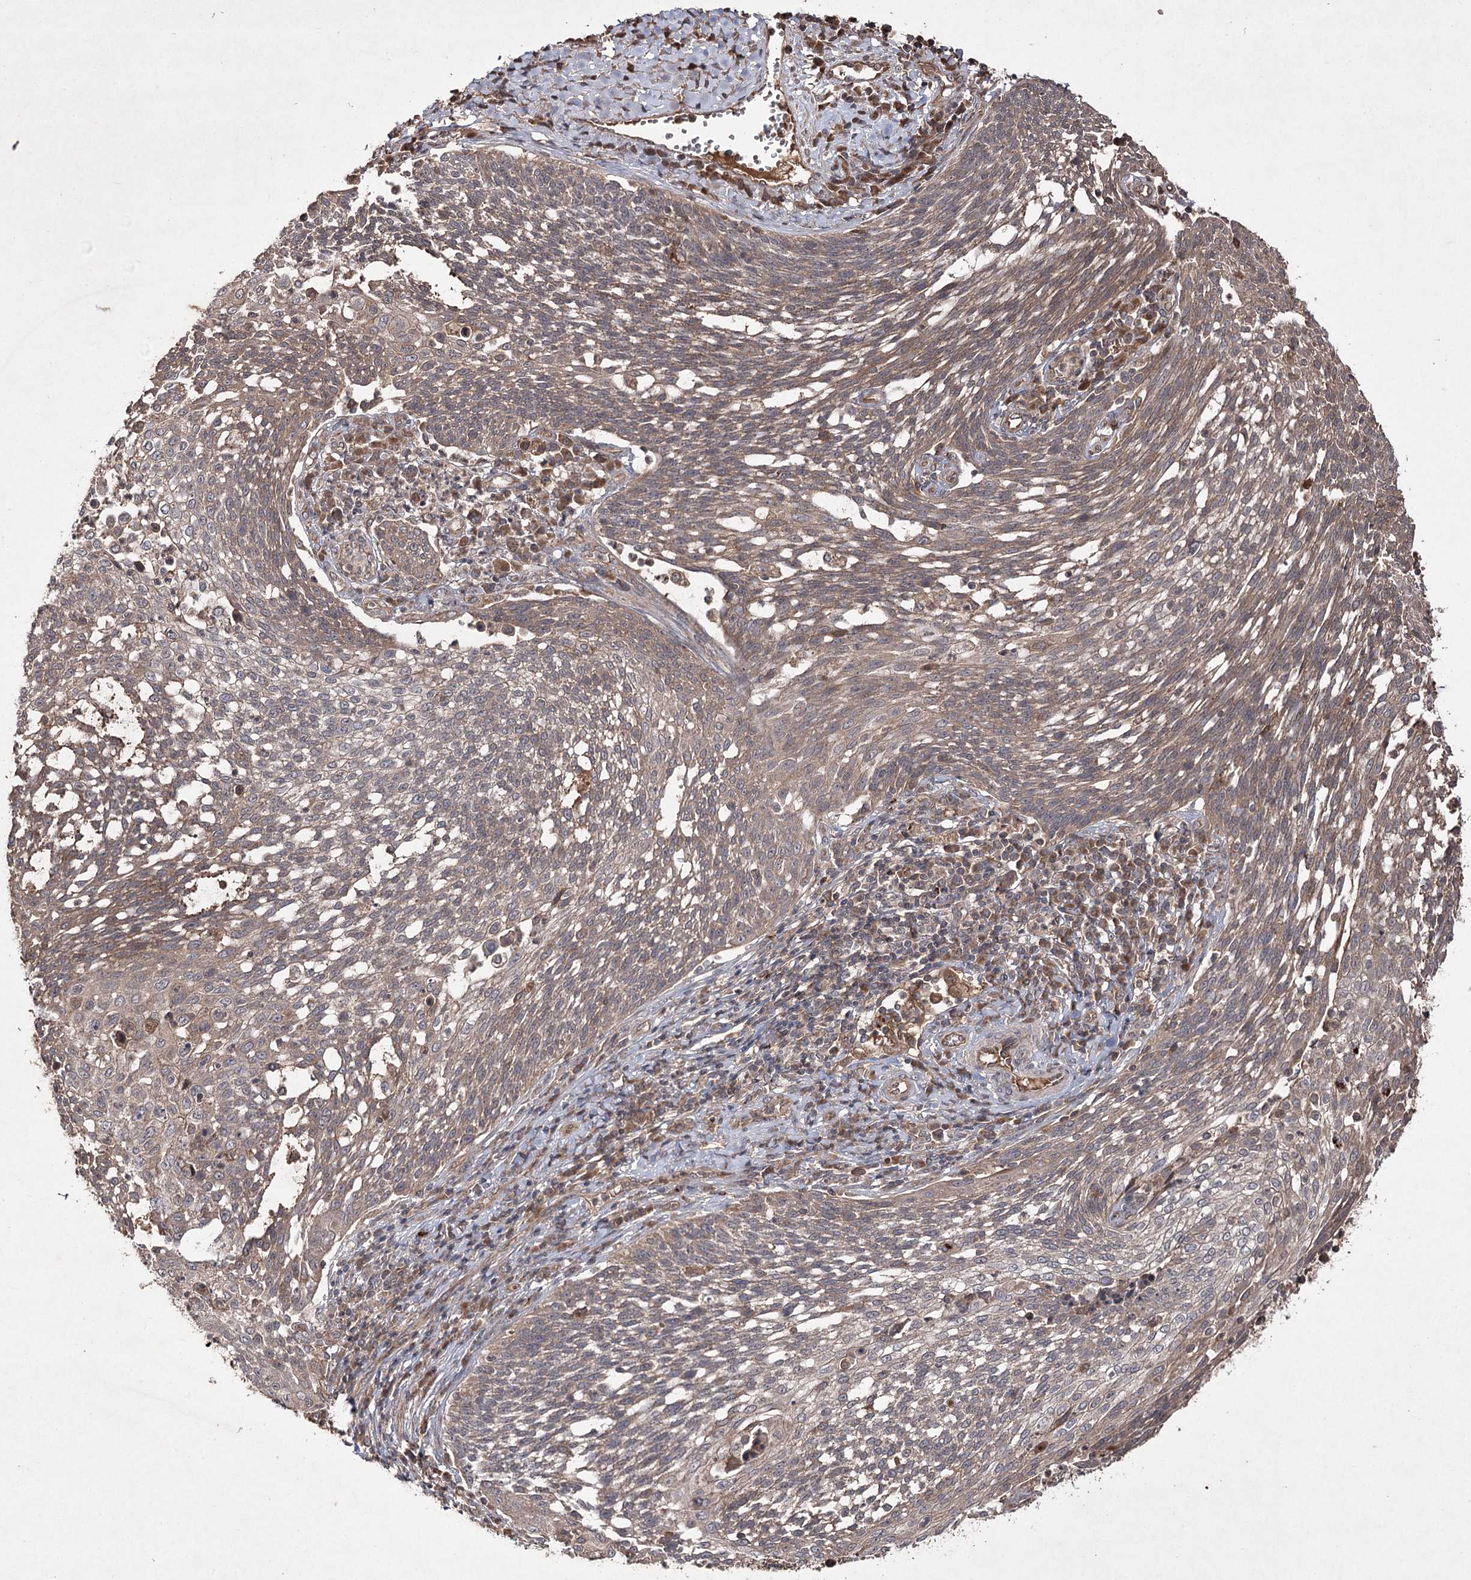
{"staining": {"intensity": "weak", "quantity": ">75%", "location": "cytoplasmic/membranous"}, "tissue": "cervical cancer", "cell_type": "Tumor cells", "image_type": "cancer", "snomed": [{"axis": "morphology", "description": "Squamous cell carcinoma, NOS"}, {"axis": "topography", "description": "Cervix"}], "caption": "IHC (DAB) staining of cervical cancer reveals weak cytoplasmic/membranous protein staining in about >75% of tumor cells.", "gene": "FANCL", "patient": {"sex": "female", "age": 34}}